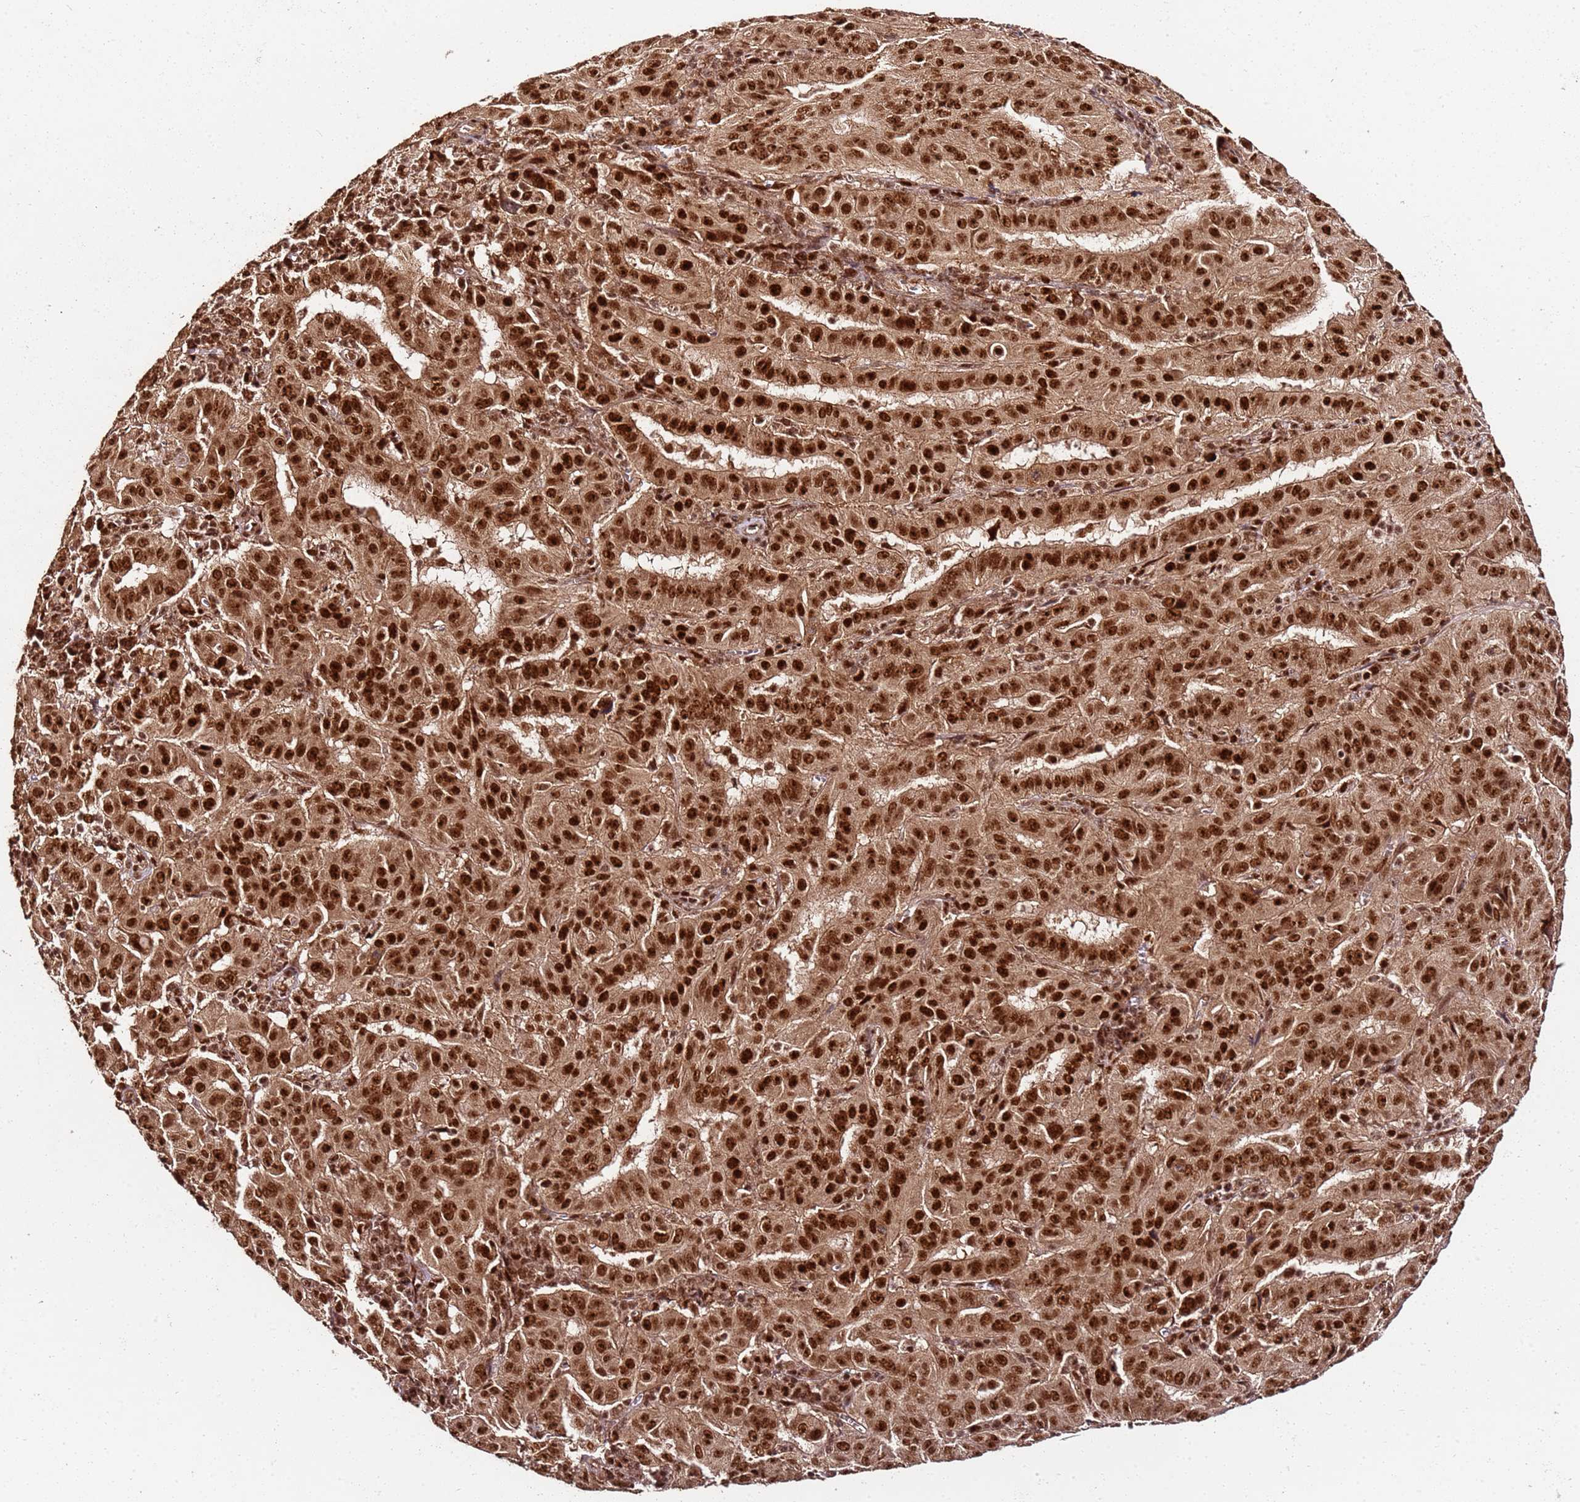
{"staining": {"intensity": "strong", "quantity": ">75%", "location": "nuclear"}, "tissue": "pancreatic cancer", "cell_type": "Tumor cells", "image_type": "cancer", "snomed": [{"axis": "morphology", "description": "Adenocarcinoma, NOS"}, {"axis": "topography", "description": "Pancreas"}], "caption": "Human pancreatic cancer stained with a protein marker displays strong staining in tumor cells.", "gene": "XRN2", "patient": {"sex": "male", "age": 63}}